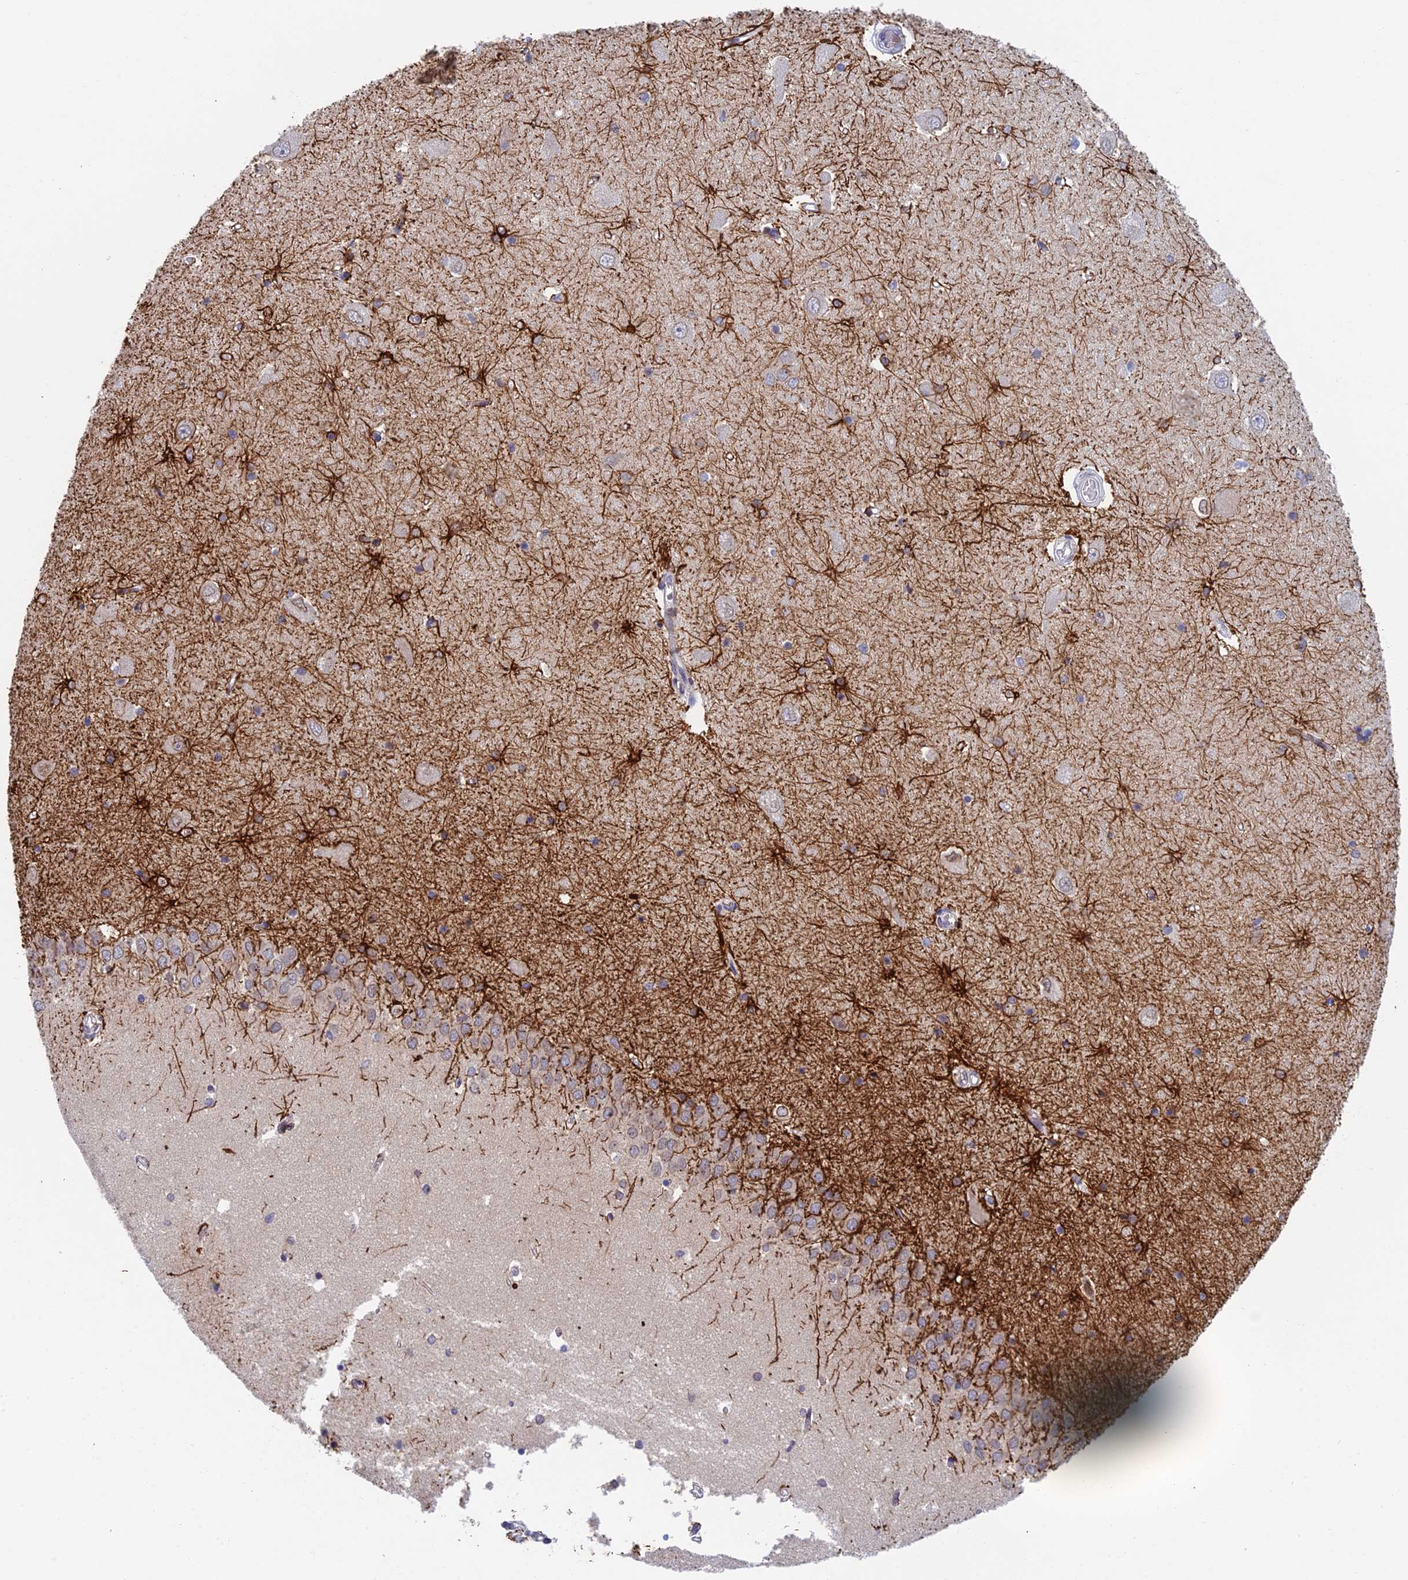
{"staining": {"intensity": "negative", "quantity": "none", "location": "none"}, "tissue": "hippocampus", "cell_type": "Glial cells", "image_type": "normal", "snomed": [{"axis": "morphology", "description": "Normal tissue, NOS"}, {"axis": "topography", "description": "Hippocampus"}], "caption": "This is an immunohistochemistry histopathology image of normal hippocampus. There is no staining in glial cells.", "gene": "PPP1R26", "patient": {"sex": "male", "age": 45}}